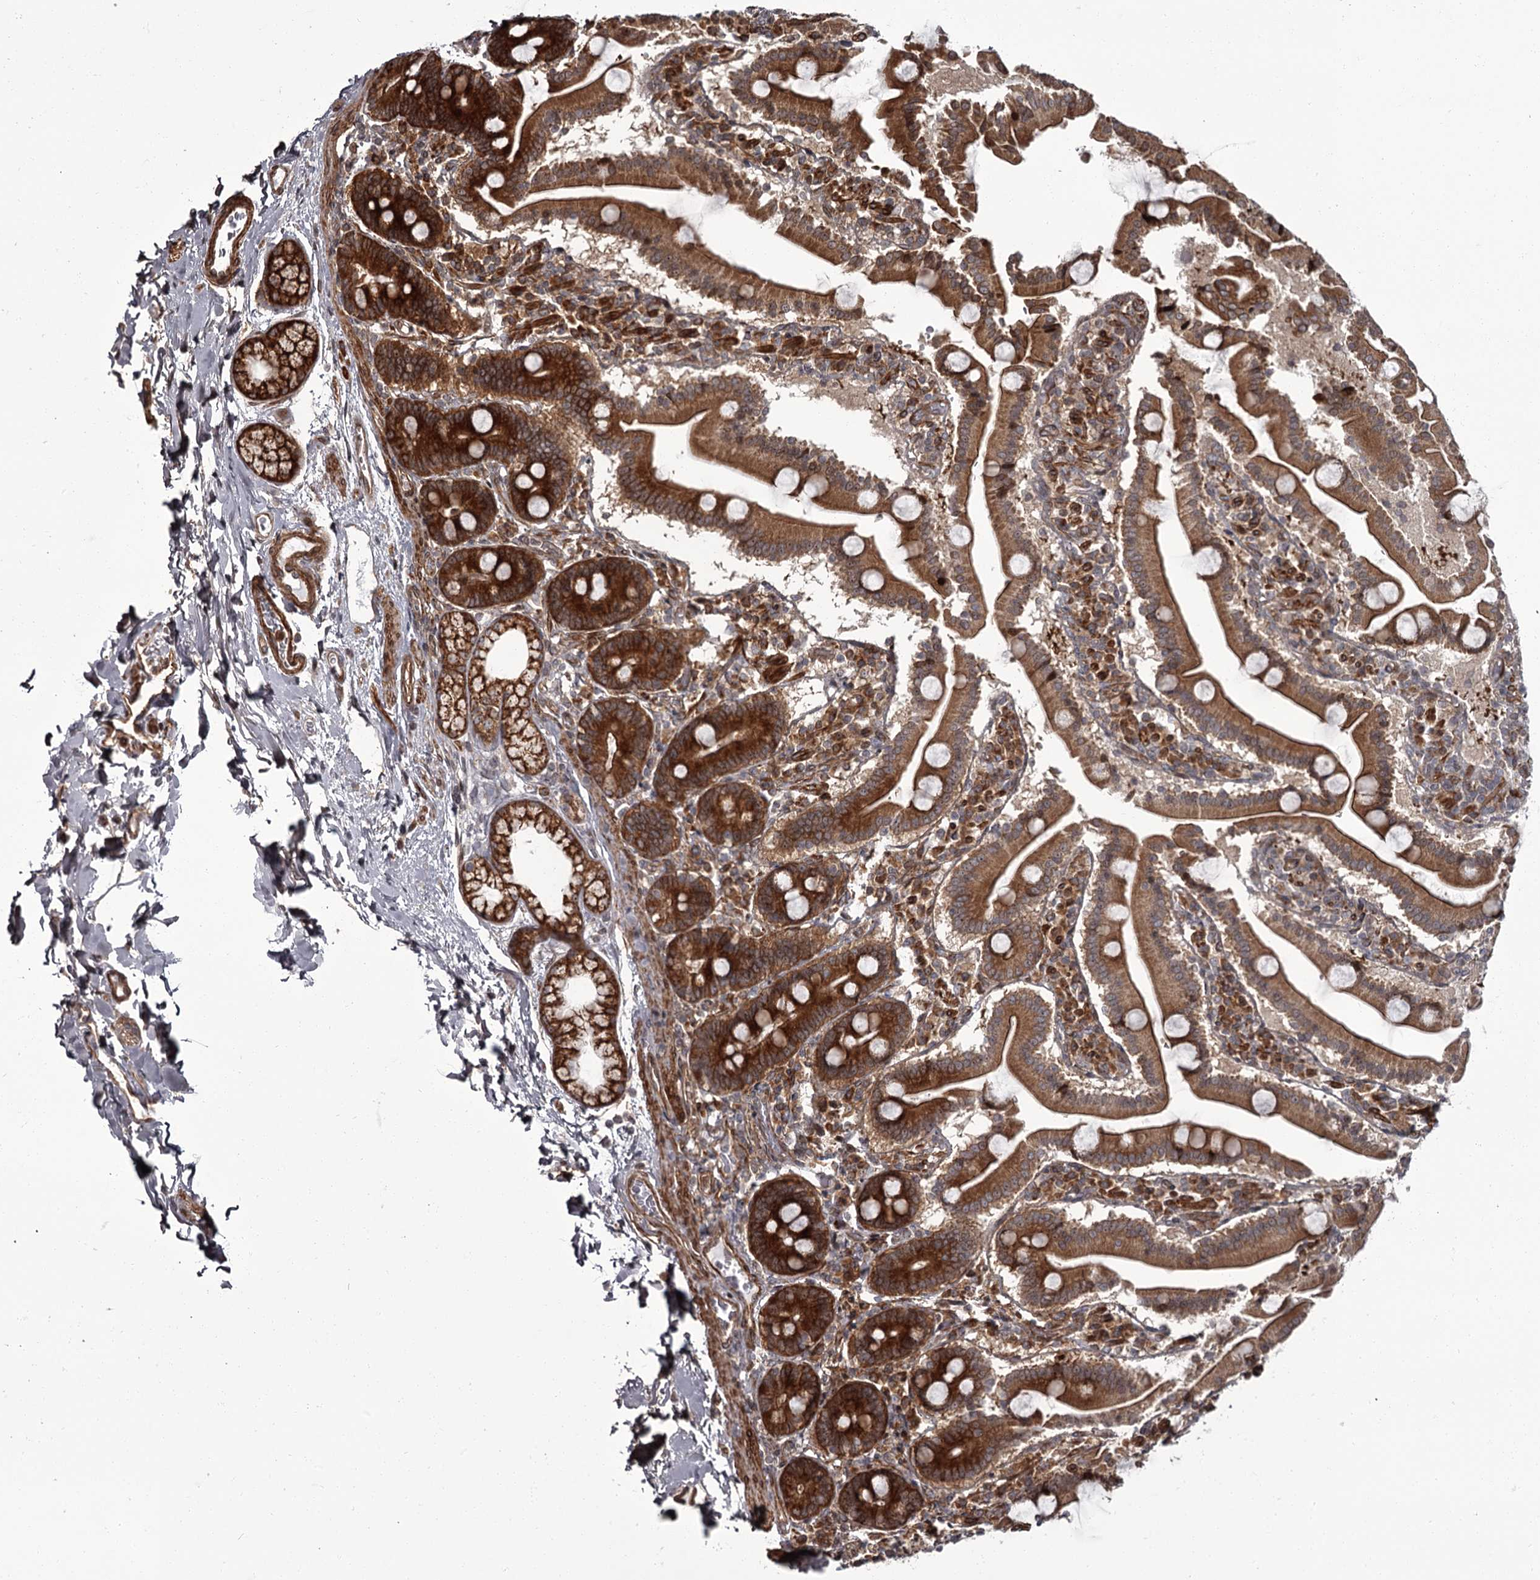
{"staining": {"intensity": "strong", "quantity": ">75%", "location": "cytoplasmic/membranous"}, "tissue": "duodenum", "cell_type": "Glandular cells", "image_type": "normal", "snomed": [{"axis": "morphology", "description": "Normal tissue, NOS"}, {"axis": "topography", "description": "Duodenum"}], "caption": "Immunohistochemical staining of benign duodenum reveals strong cytoplasmic/membranous protein expression in approximately >75% of glandular cells. The protein is stained brown, and the nuclei are stained in blue (DAB IHC with brightfield microscopy, high magnification).", "gene": "THAP9", "patient": {"sex": "male", "age": 55}}